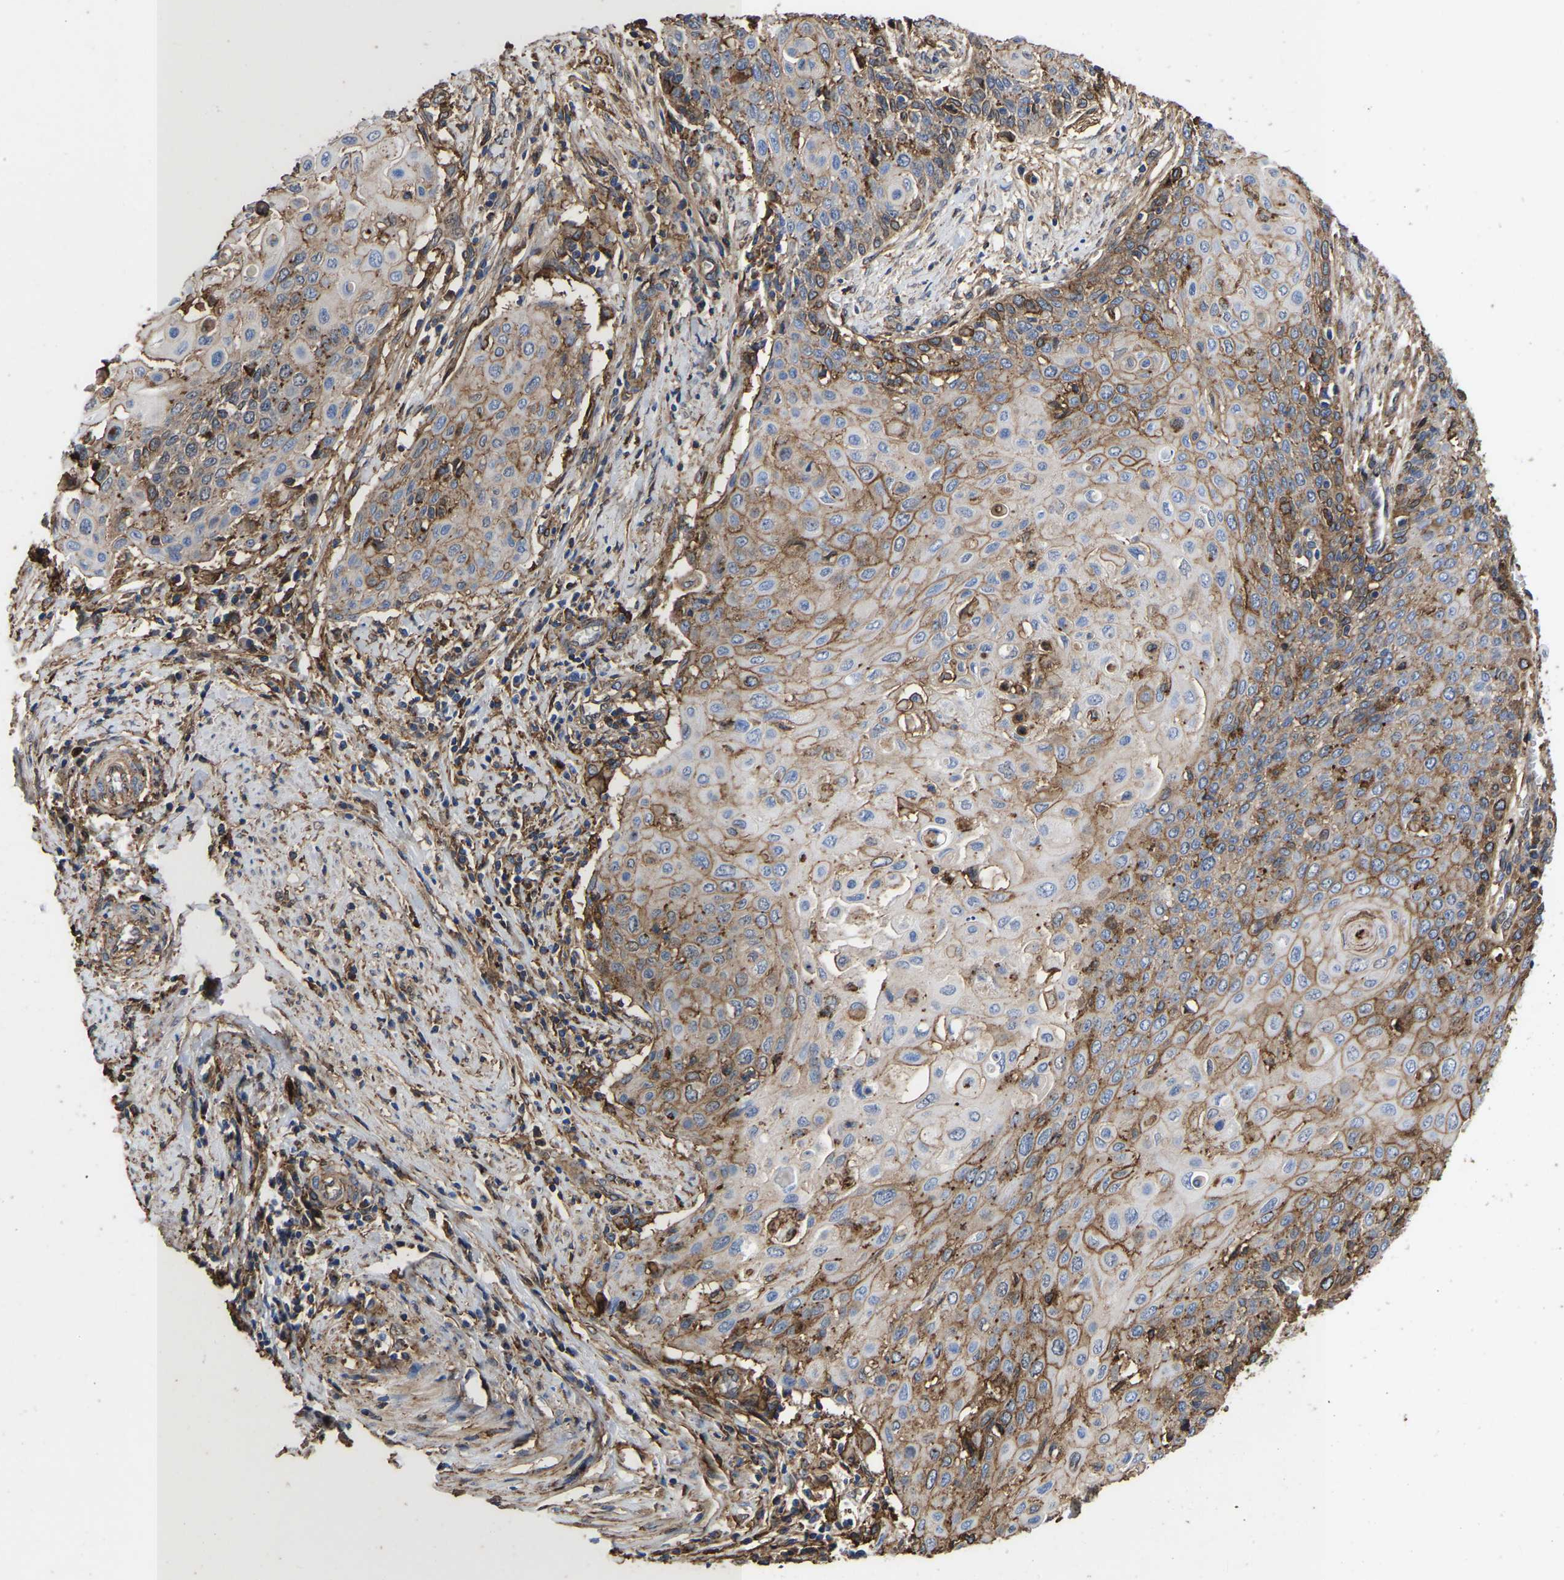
{"staining": {"intensity": "moderate", "quantity": "<25%", "location": "cytoplasmic/membranous"}, "tissue": "cervical cancer", "cell_type": "Tumor cells", "image_type": "cancer", "snomed": [{"axis": "morphology", "description": "Squamous cell carcinoma, NOS"}, {"axis": "topography", "description": "Cervix"}], "caption": "Immunohistochemical staining of human cervical squamous cell carcinoma exhibits low levels of moderate cytoplasmic/membranous protein positivity in approximately <25% of tumor cells. Immunohistochemistry stains the protein in brown and the nuclei are stained blue.", "gene": "LIF", "patient": {"sex": "female", "age": 39}}